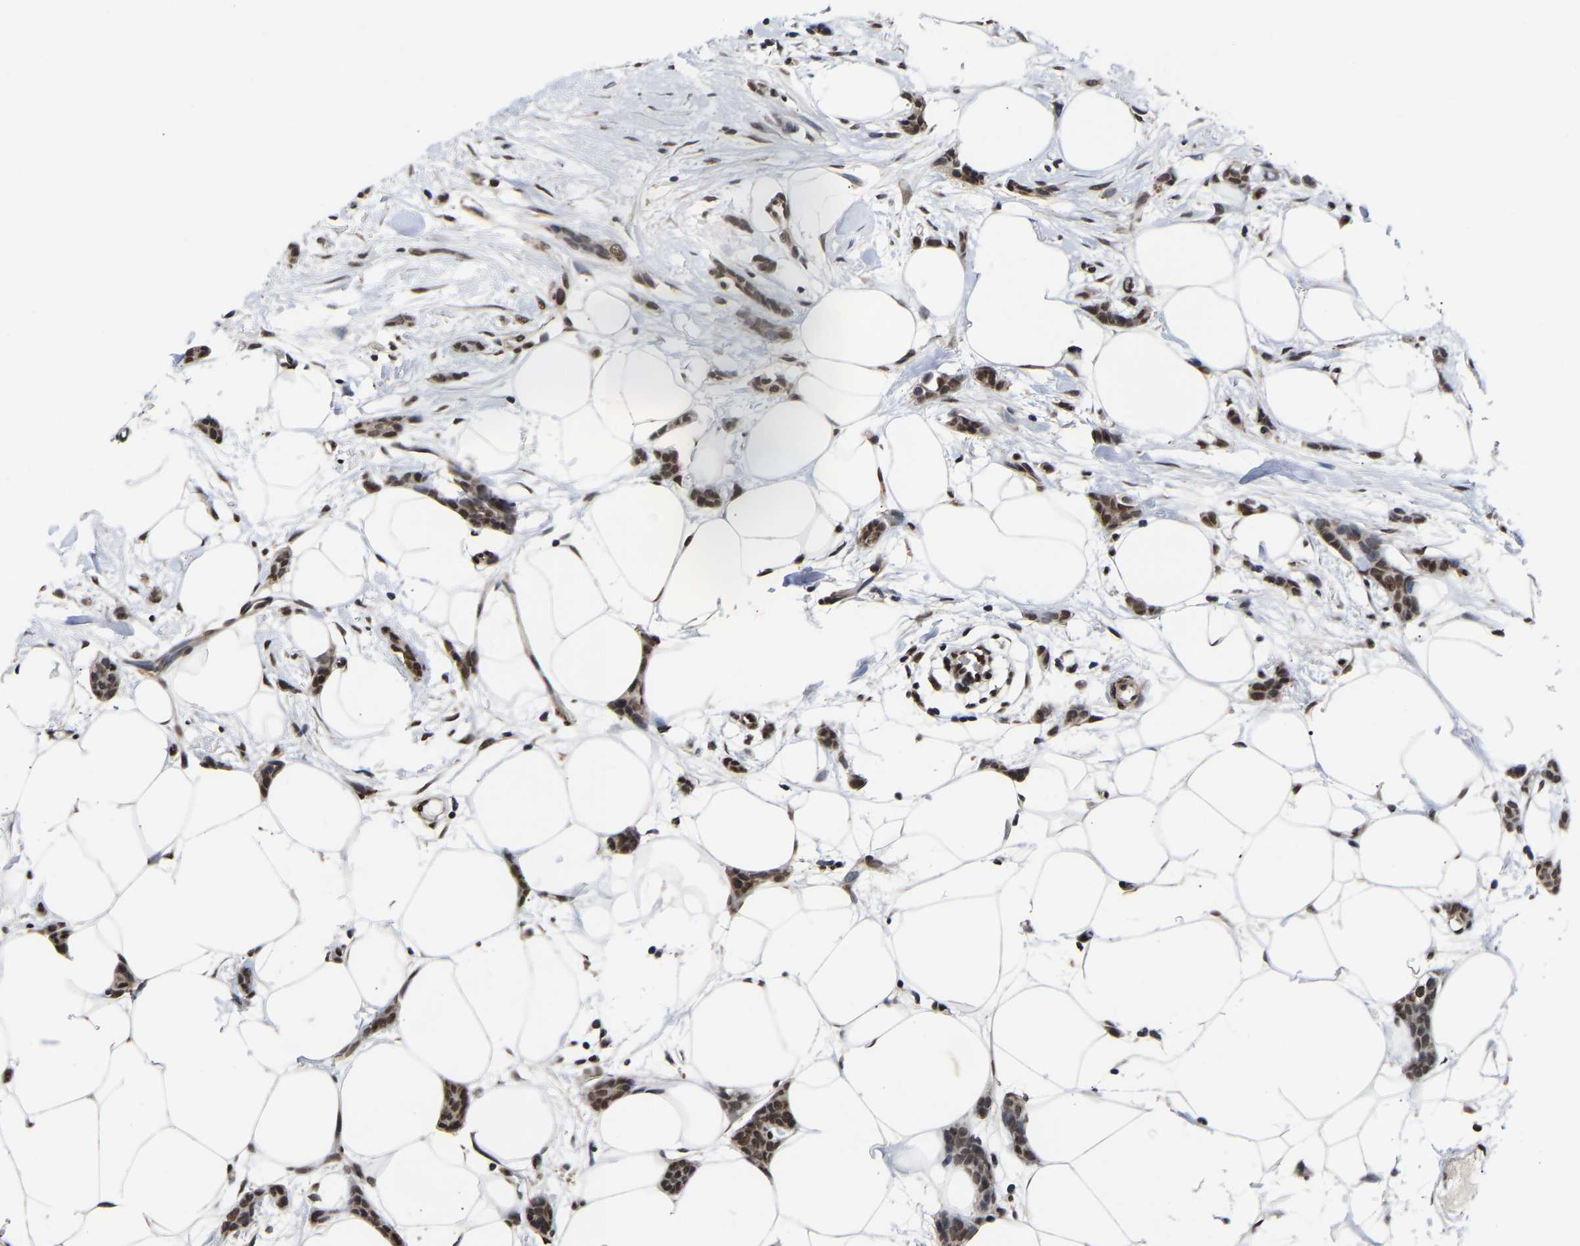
{"staining": {"intensity": "strong", "quantity": ">75%", "location": "nuclear"}, "tissue": "breast cancer", "cell_type": "Tumor cells", "image_type": "cancer", "snomed": [{"axis": "morphology", "description": "Lobular carcinoma"}, {"axis": "topography", "description": "Skin"}, {"axis": "topography", "description": "Breast"}], "caption": "Immunohistochemical staining of breast cancer shows high levels of strong nuclear protein expression in about >75% of tumor cells. (Brightfield microscopy of DAB IHC at high magnification).", "gene": "PSIP1", "patient": {"sex": "female", "age": 46}}